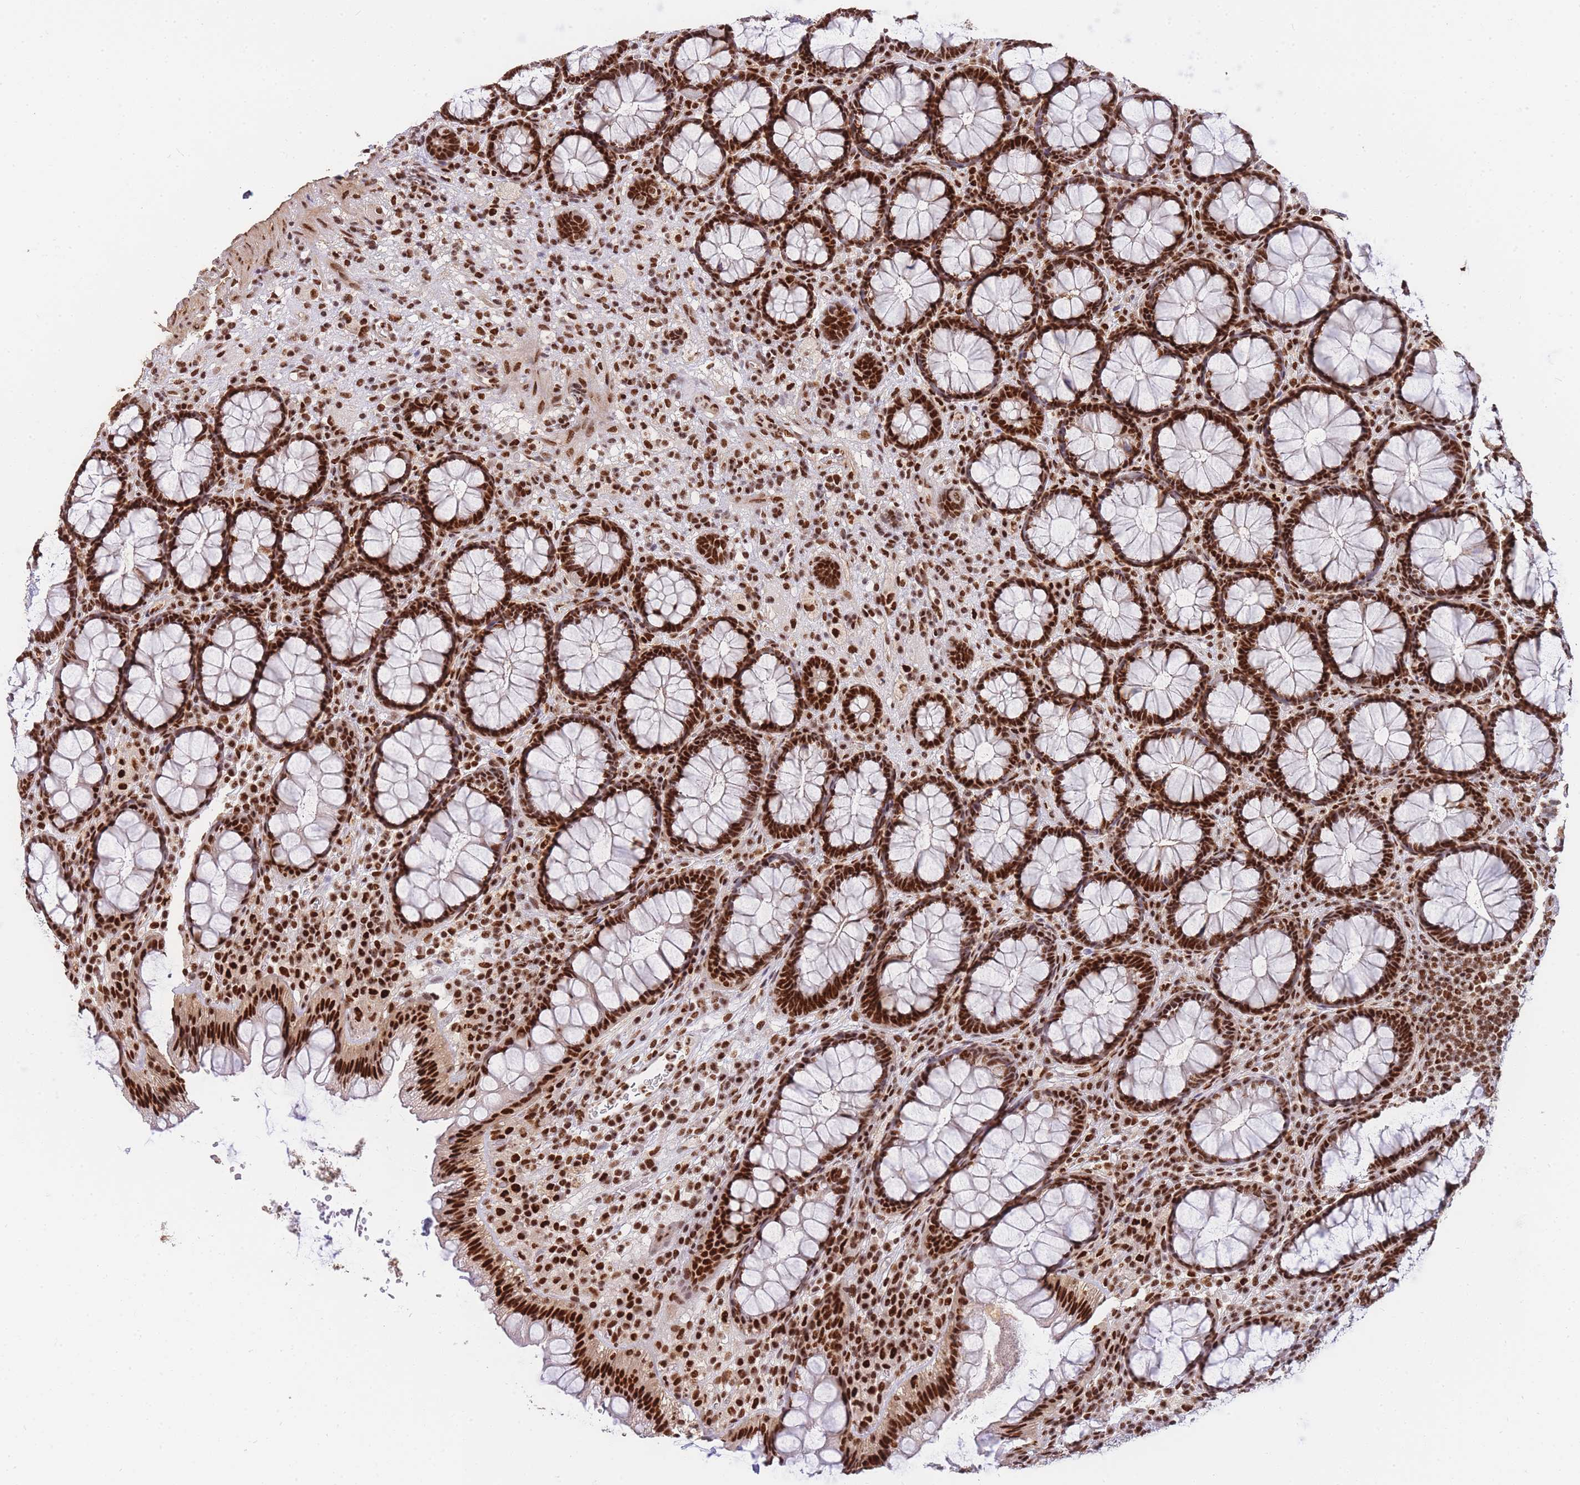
{"staining": {"intensity": "strong", "quantity": ">75%", "location": "nuclear"}, "tissue": "rectum", "cell_type": "Glandular cells", "image_type": "normal", "snomed": [{"axis": "morphology", "description": "Normal tissue, NOS"}, {"axis": "topography", "description": "Rectum"}], "caption": "The photomicrograph exhibits a brown stain indicating the presence of a protein in the nuclear of glandular cells in rectum. Ihc stains the protein of interest in brown and the nuclei are stained blue.", "gene": "PRKDC", "patient": {"sex": "male", "age": 83}}